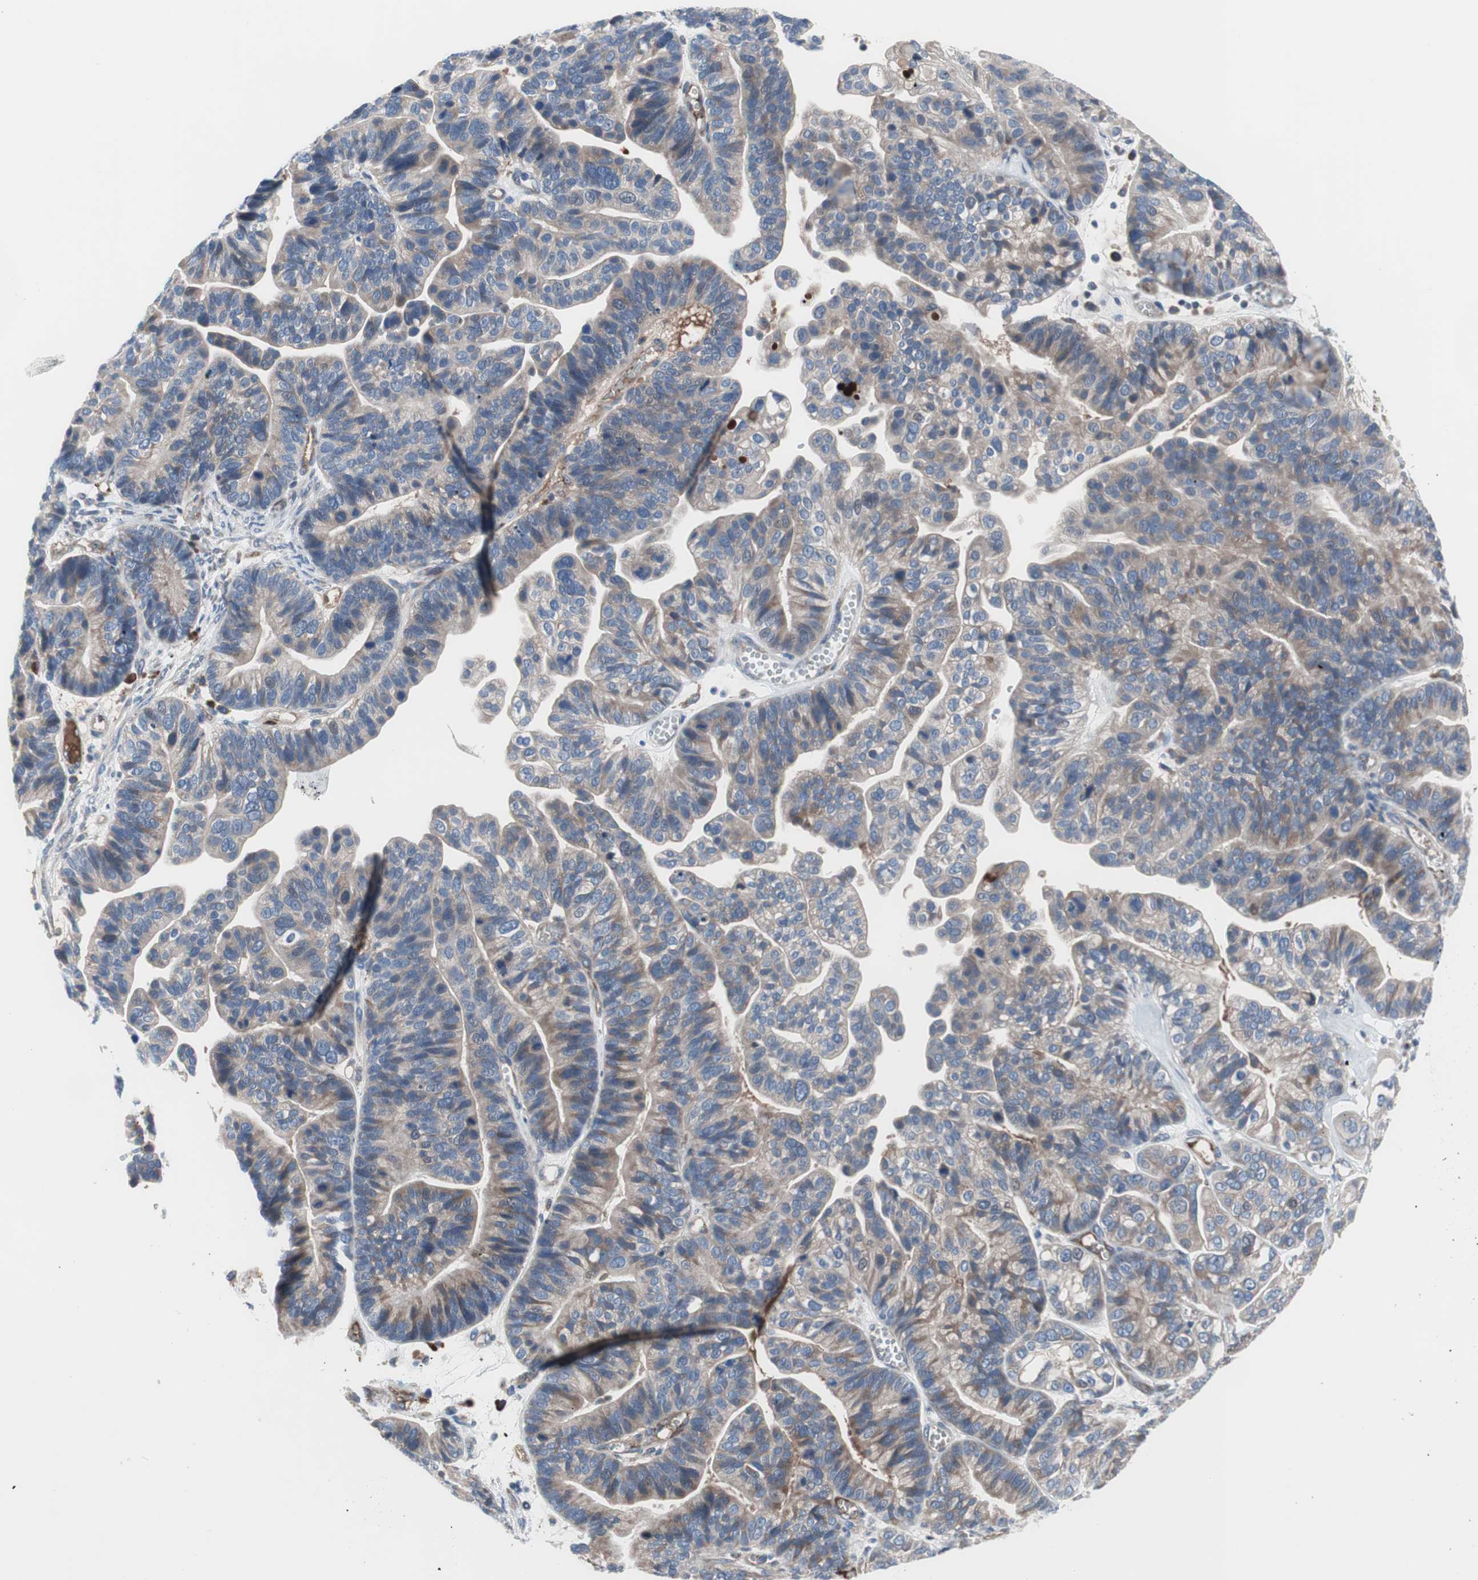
{"staining": {"intensity": "weak", "quantity": ">75%", "location": "cytoplasmic/membranous"}, "tissue": "ovarian cancer", "cell_type": "Tumor cells", "image_type": "cancer", "snomed": [{"axis": "morphology", "description": "Cystadenocarcinoma, serous, NOS"}, {"axis": "topography", "description": "Ovary"}], "caption": "Serous cystadenocarcinoma (ovarian) stained for a protein displays weak cytoplasmic/membranous positivity in tumor cells.", "gene": "KANSL1", "patient": {"sex": "female", "age": 56}}